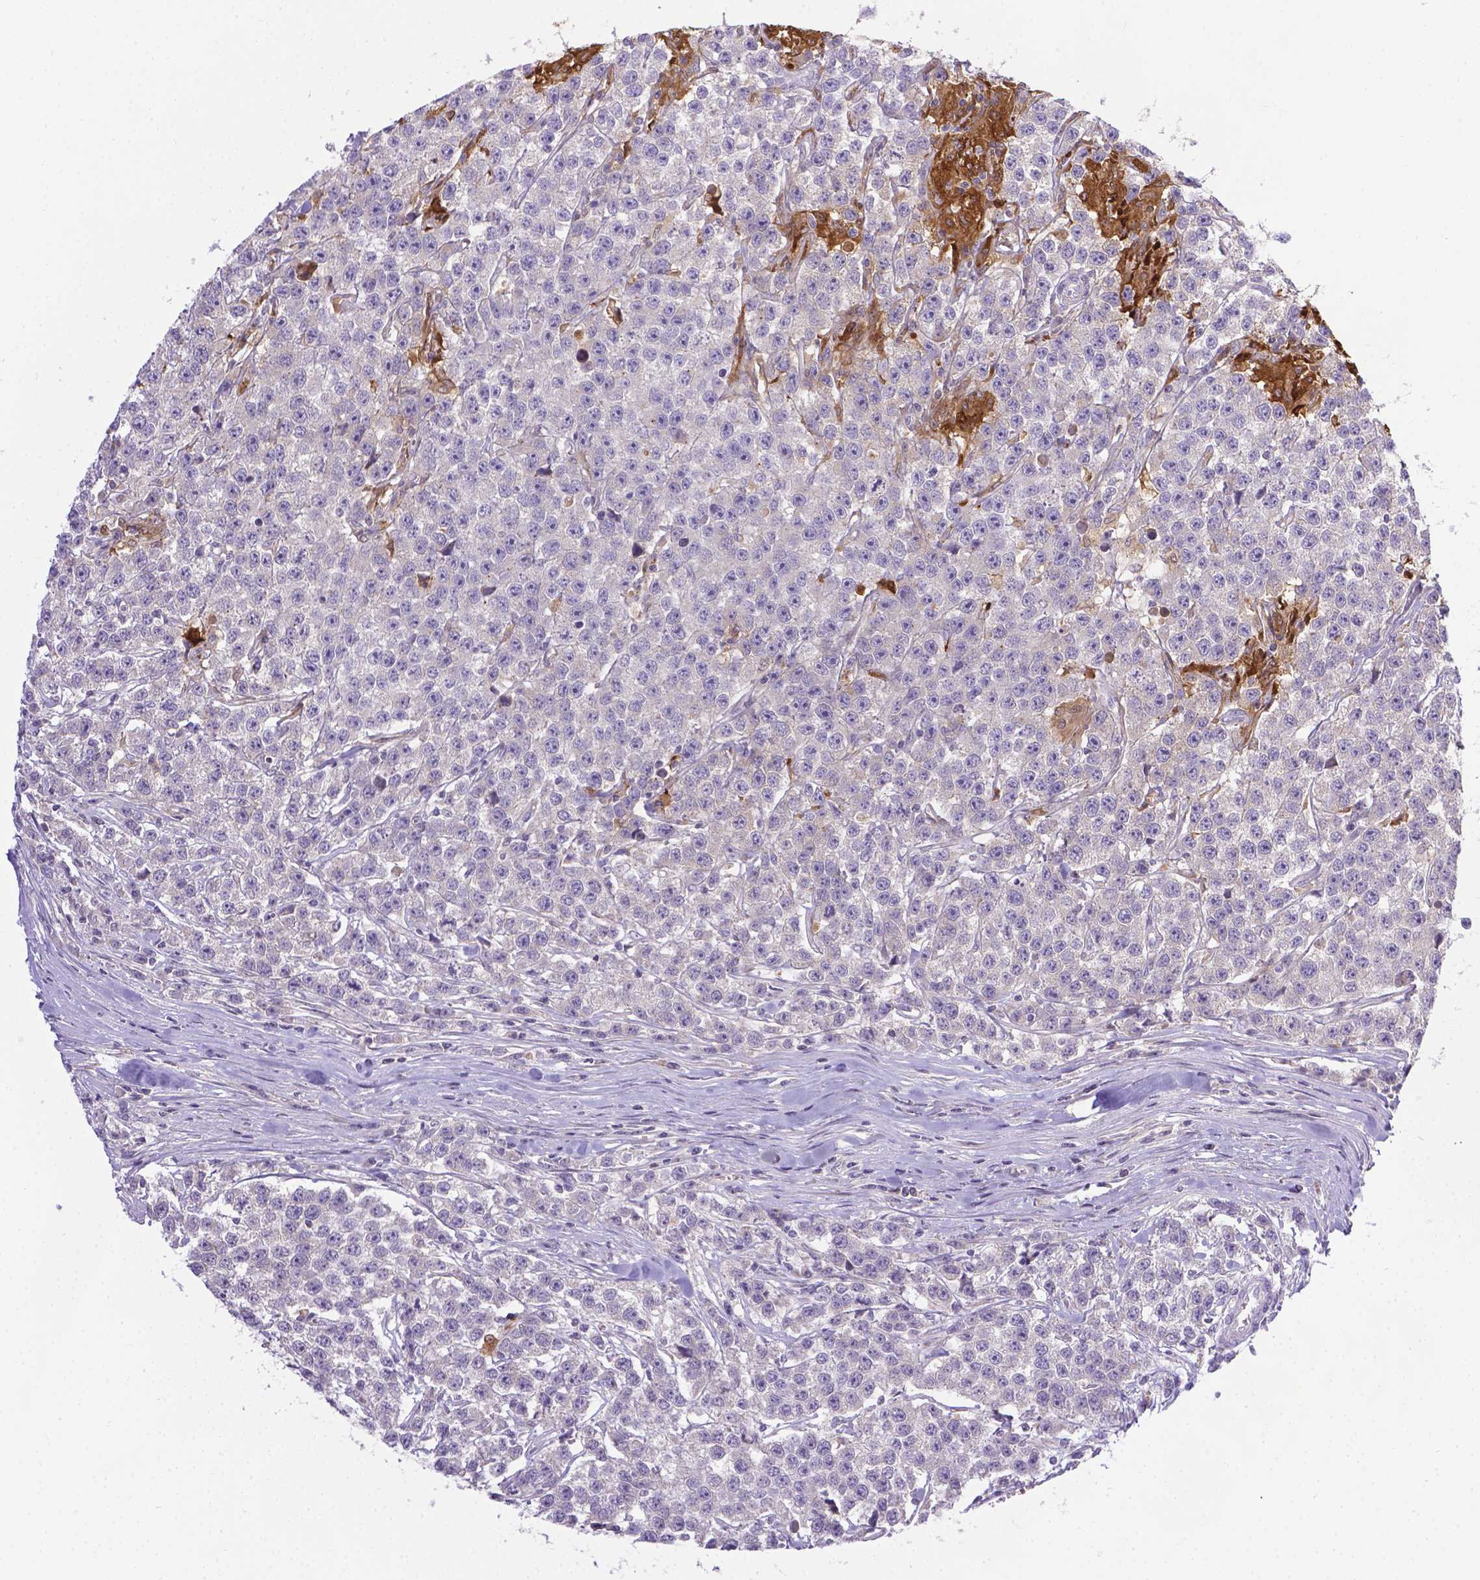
{"staining": {"intensity": "negative", "quantity": "none", "location": "none"}, "tissue": "testis cancer", "cell_type": "Tumor cells", "image_type": "cancer", "snomed": [{"axis": "morphology", "description": "Seminoma, NOS"}, {"axis": "topography", "description": "Testis"}], "caption": "This is an immunohistochemistry image of testis seminoma. There is no positivity in tumor cells.", "gene": "TM4SF18", "patient": {"sex": "male", "age": 59}}